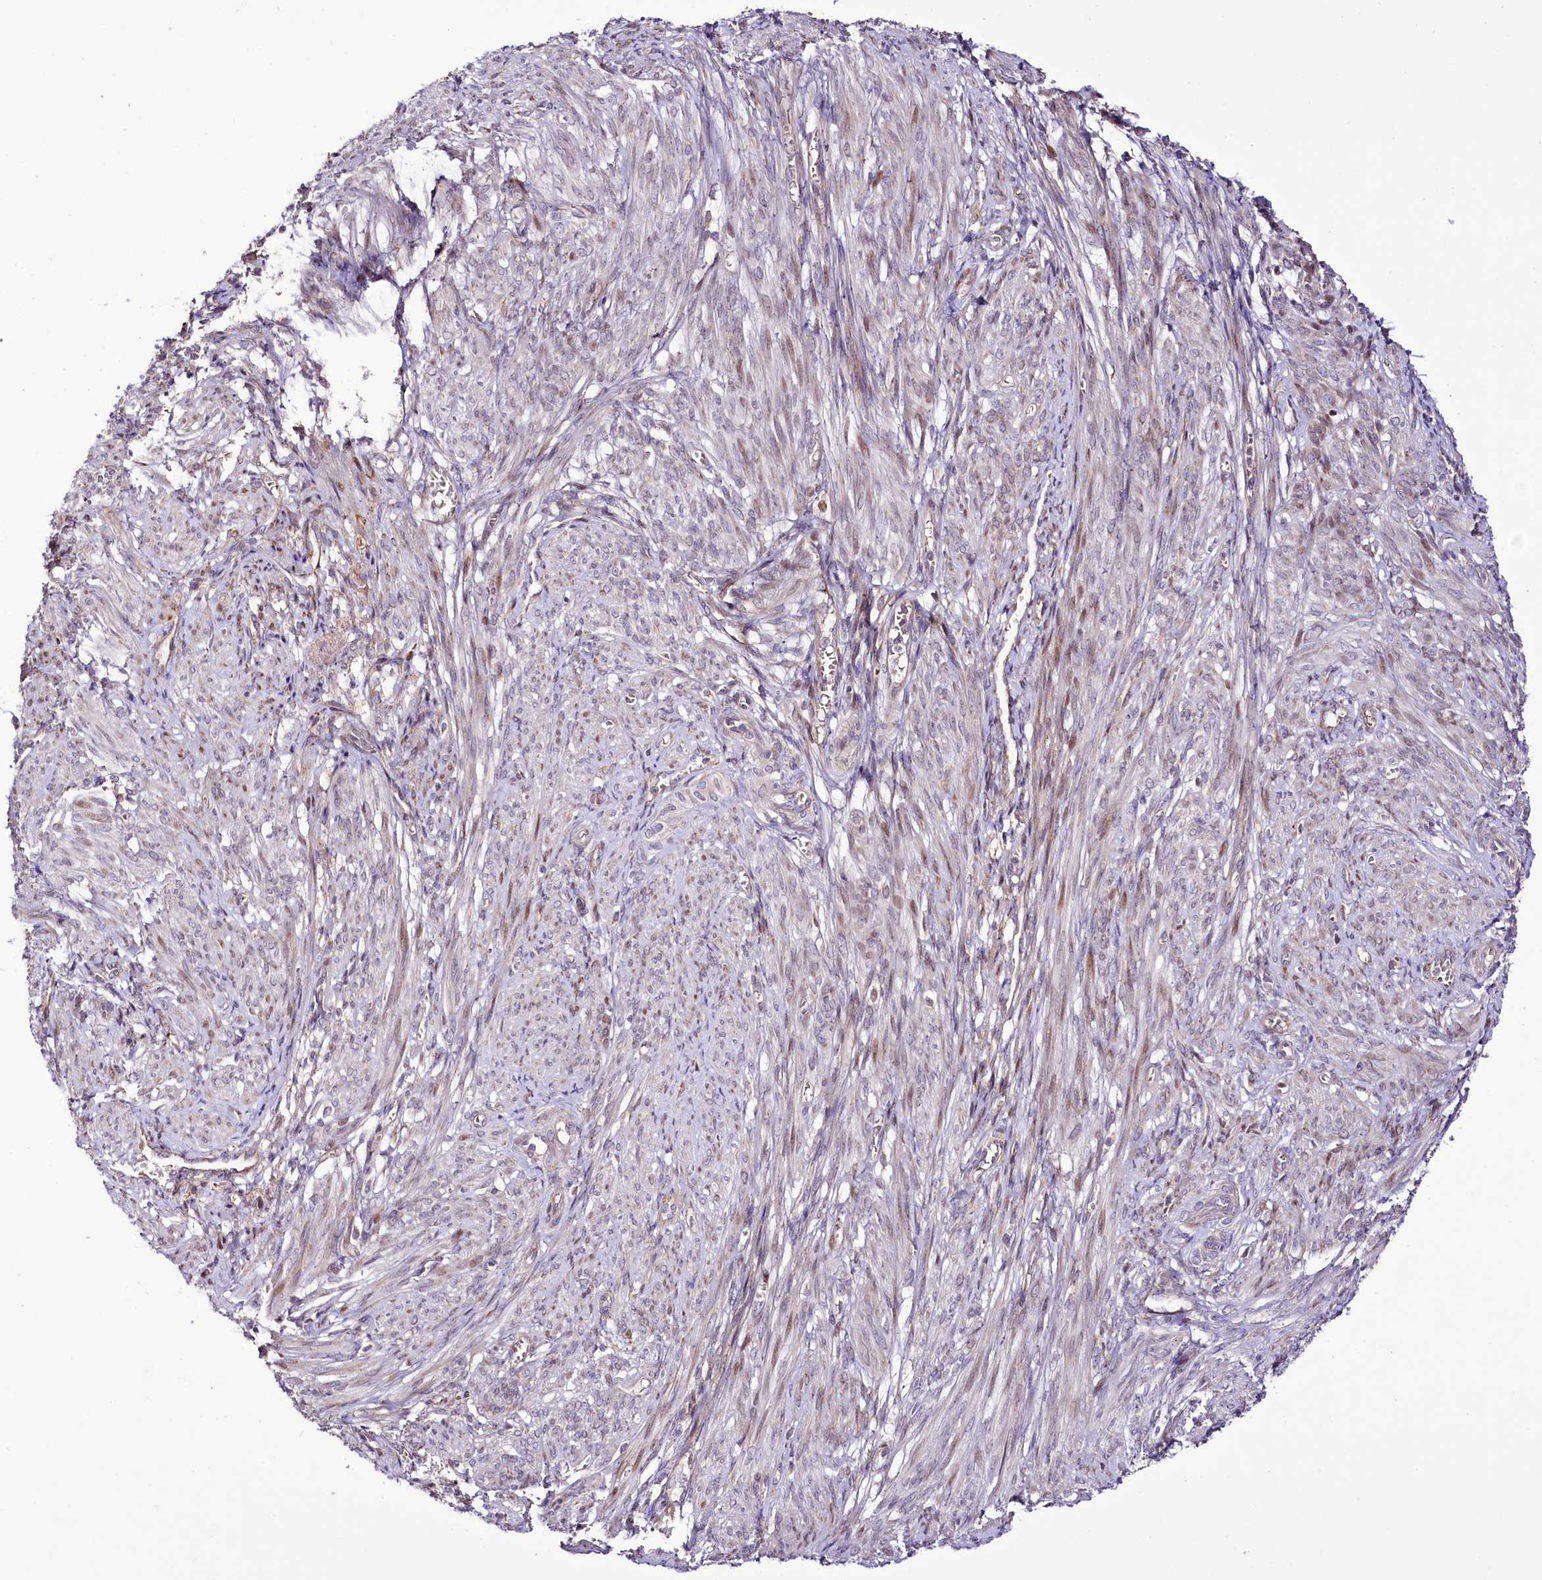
{"staining": {"intensity": "weak", "quantity": "25%-75%", "location": "cytoplasmic/membranous,nuclear"}, "tissue": "smooth muscle", "cell_type": "Smooth muscle cells", "image_type": "normal", "snomed": [{"axis": "morphology", "description": "Normal tissue, NOS"}, {"axis": "topography", "description": "Smooth muscle"}], "caption": "Smooth muscle cells demonstrate weak cytoplasmic/membranous,nuclear staining in approximately 25%-75% of cells in normal smooth muscle. Nuclei are stained in blue.", "gene": "CUTC", "patient": {"sex": "female", "age": 39}}